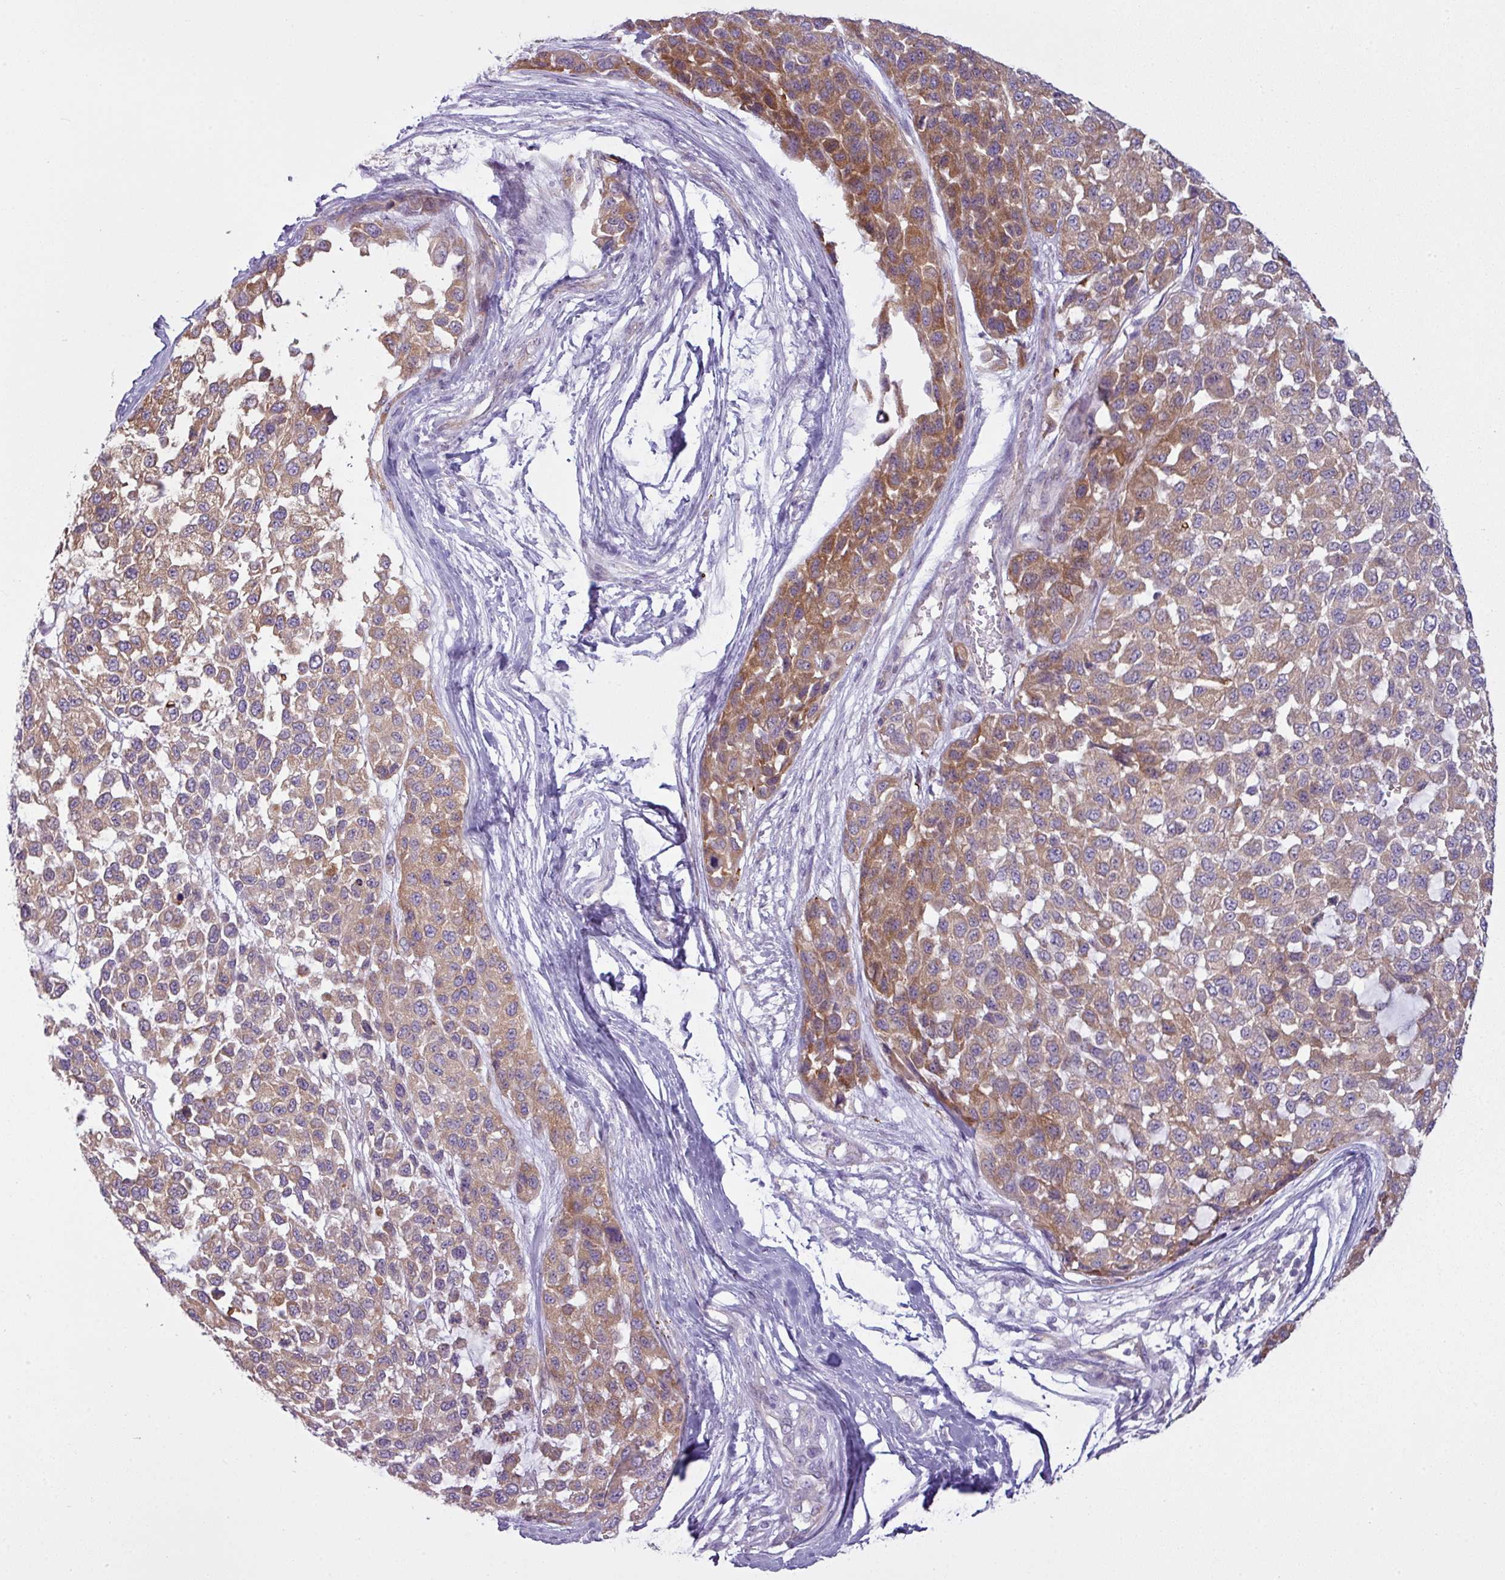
{"staining": {"intensity": "moderate", "quantity": "25%-75%", "location": "cytoplasmic/membranous"}, "tissue": "melanoma", "cell_type": "Tumor cells", "image_type": "cancer", "snomed": [{"axis": "morphology", "description": "Malignant melanoma, NOS"}, {"axis": "topography", "description": "Skin"}], "caption": "Malignant melanoma stained with a protein marker reveals moderate staining in tumor cells.", "gene": "CAMK2B", "patient": {"sex": "male", "age": 62}}